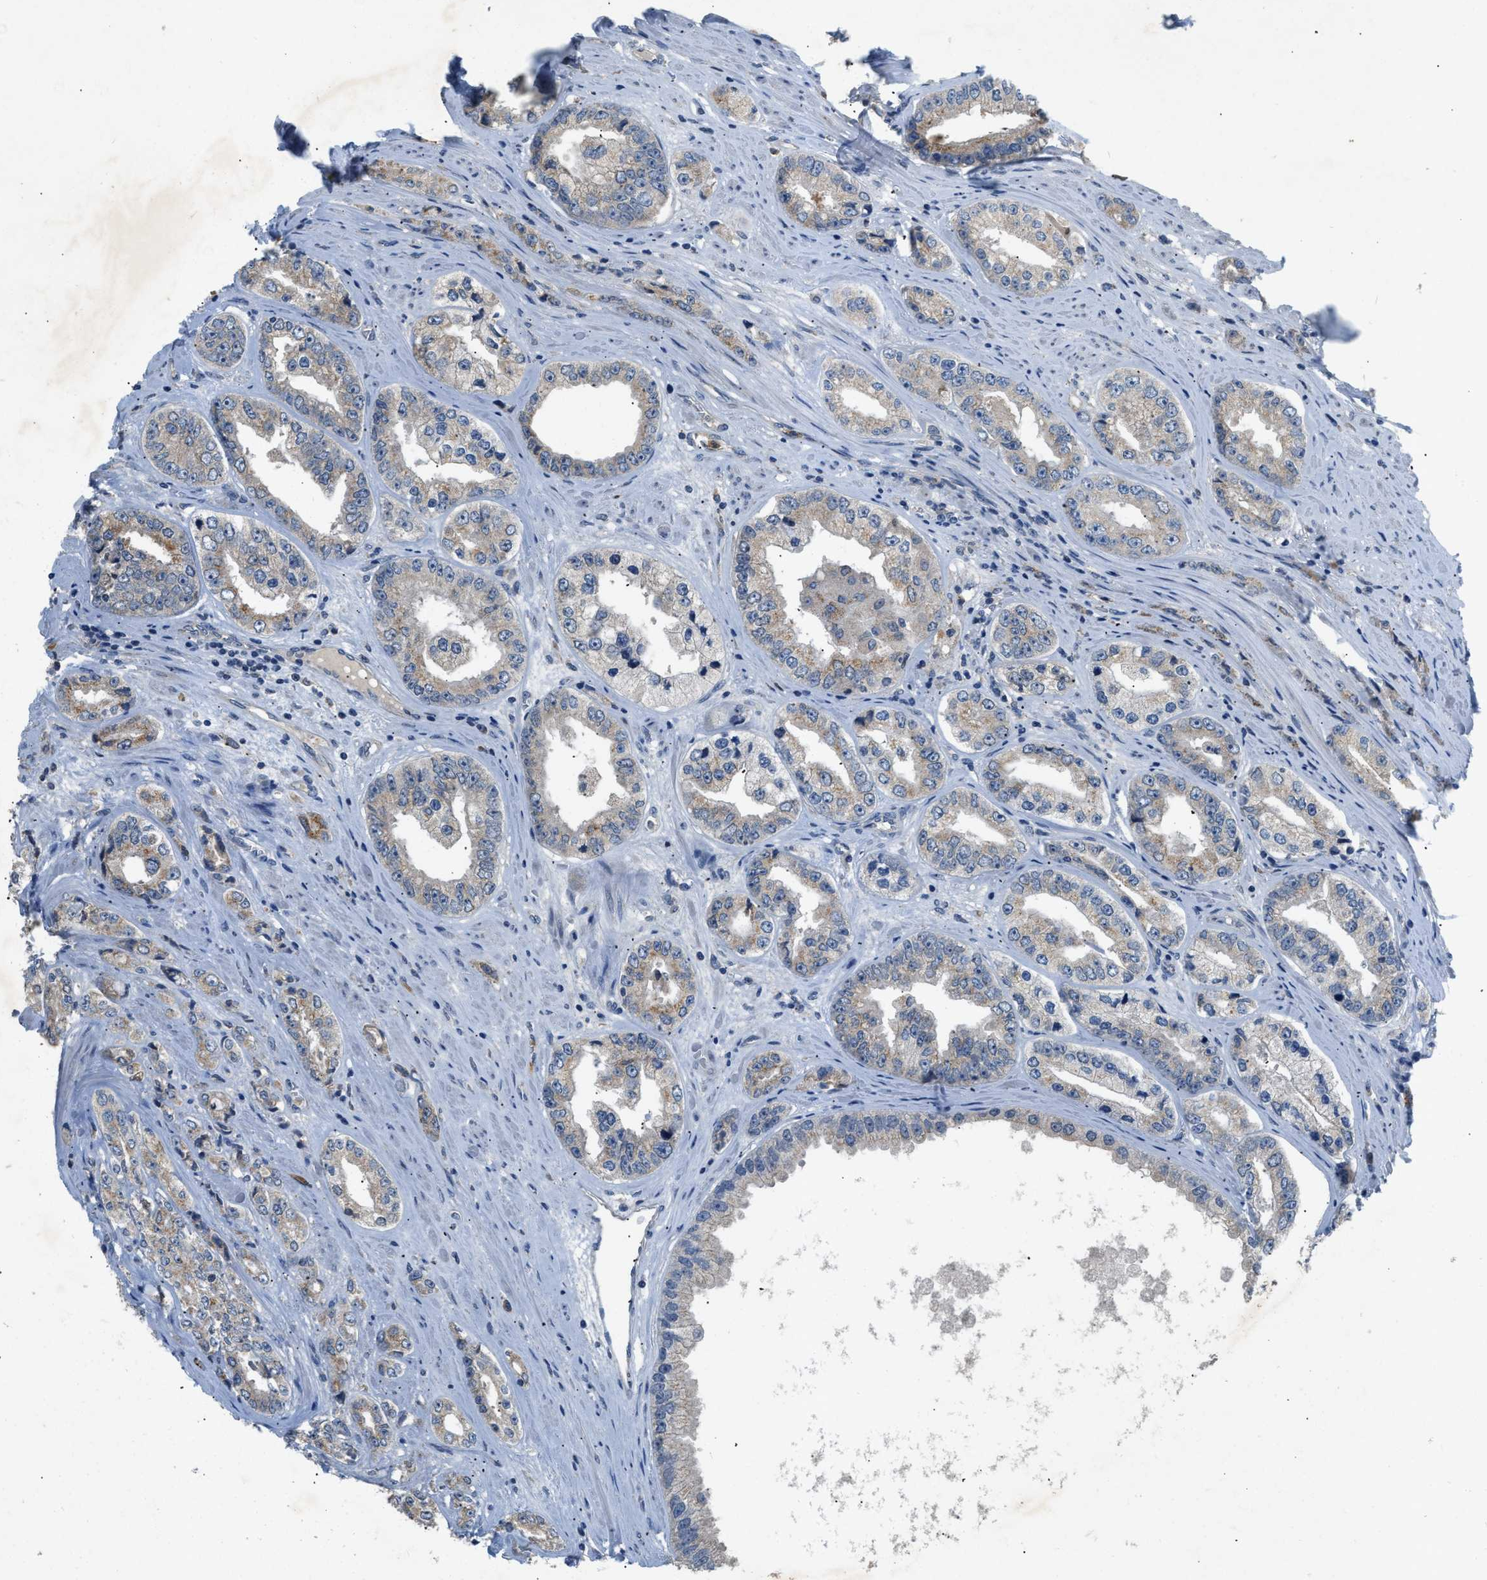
{"staining": {"intensity": "weak", "quantity": "<25%", "location": "cytoplasmic/membranous"}, "tissue": "prostate cancer", "cell_type": "Tumor cells", "image_type": "cancer", "snomed": [{"axis": "morphology", "description": "Adenocarcinoma, High grade"}, {"axis": "topography", "description": "Prostate"}], "caption": "The image reveals no significant staining in tumor cells of prostate cancer. (Brightfield microscopy of DAB immunohistochemistry at high magnification).", "gene": "TOMM34", "patient": {"sex": "male", "age": 61}}